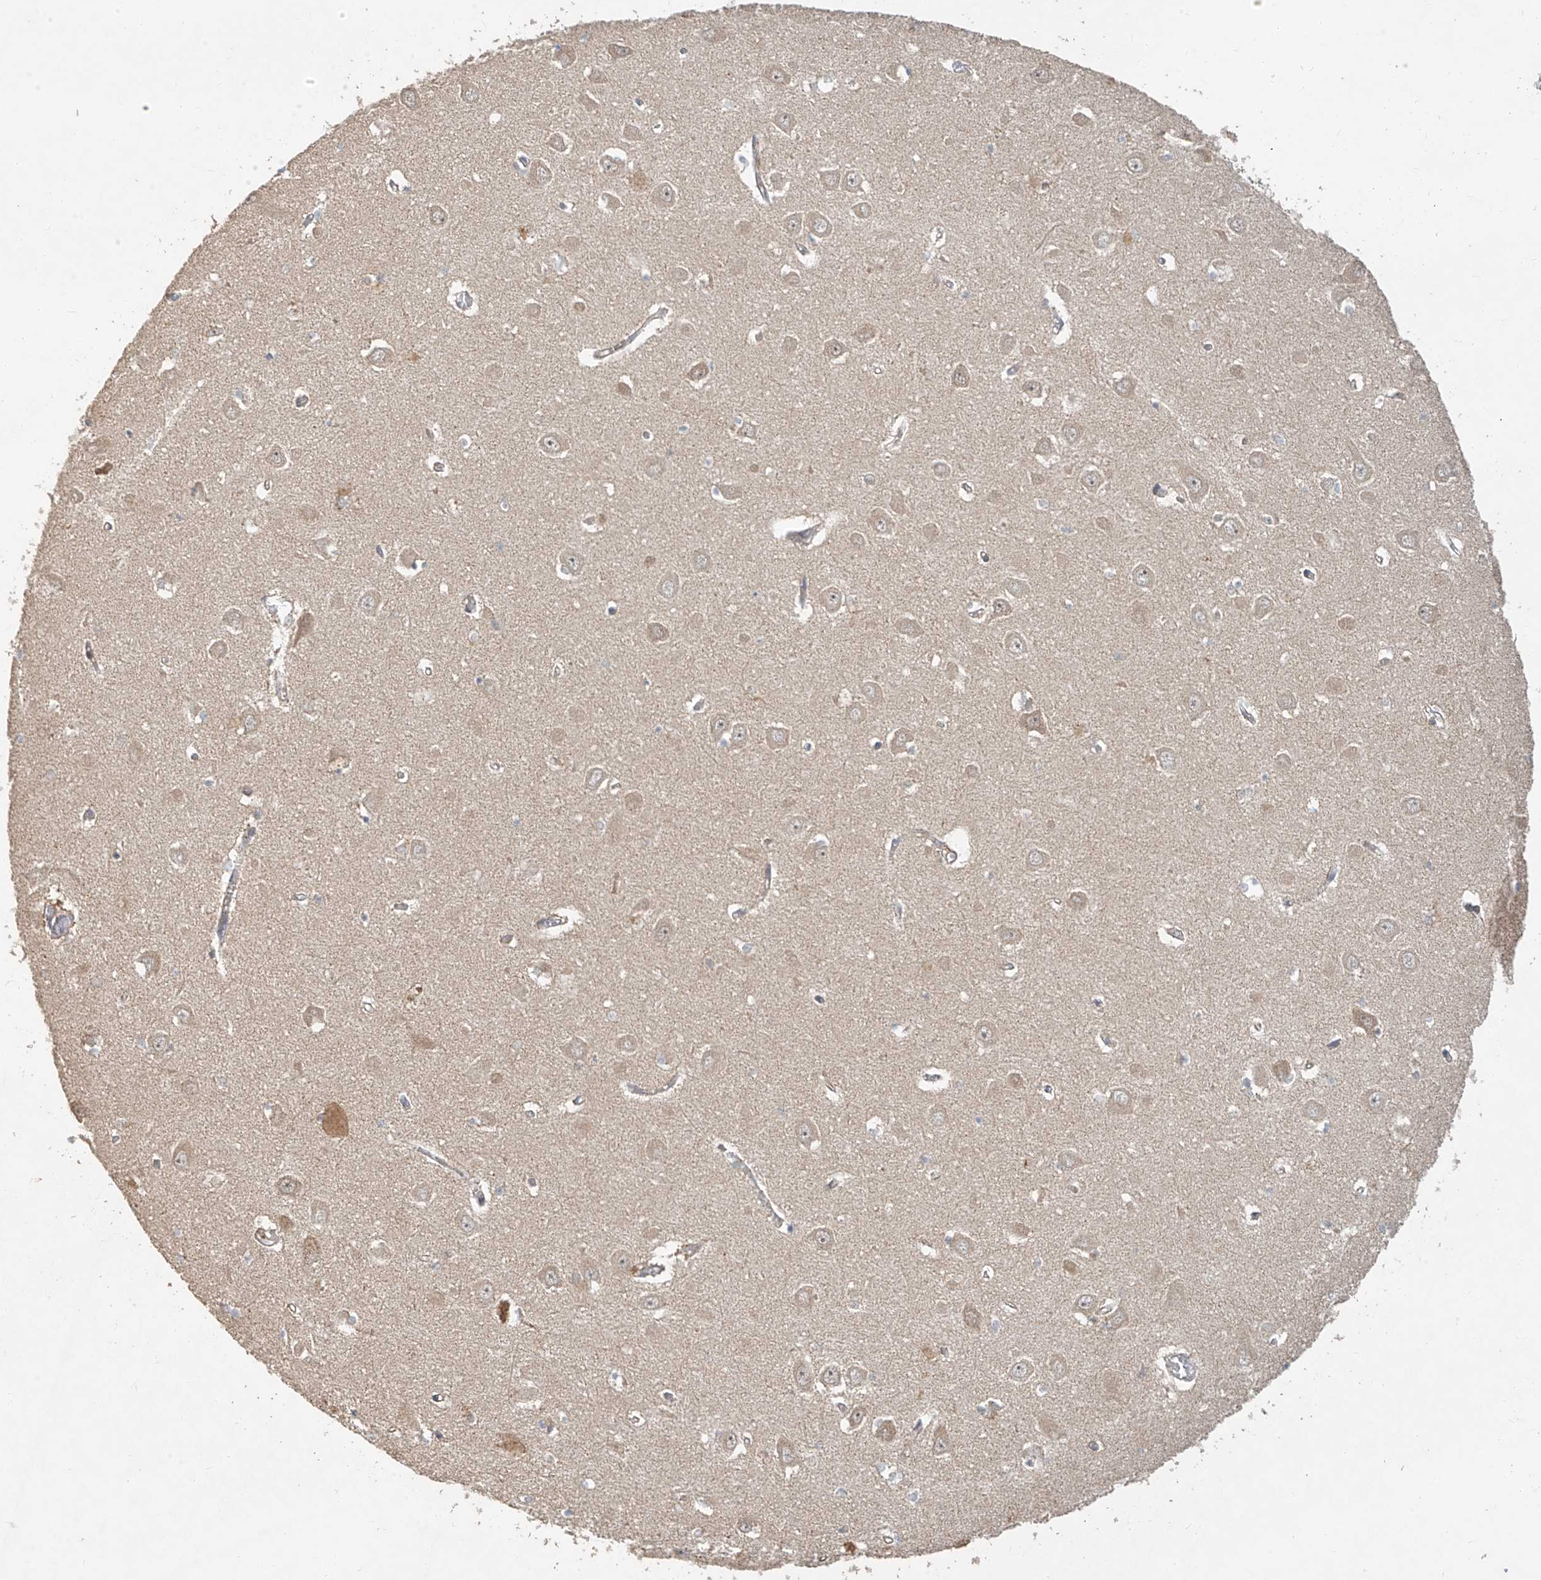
{"staining": {"intensity": "negative", "quantity": "none", "location": "none"}, "tissue": "hippocampus", "cell_type": "Glial cells", "image_type": "normal", "snomed": [{"axis": "morphology", "description": "Normal tissue, NOS"}, {"axis": "topography", "description": "Hippocampus"}], "caption": "The immunohistochemistry (IHC) image has no significant positivity in glial cells of hippocampus.", "gene": "TMEM61", "patient": {"sex": "male", "age": 70}}